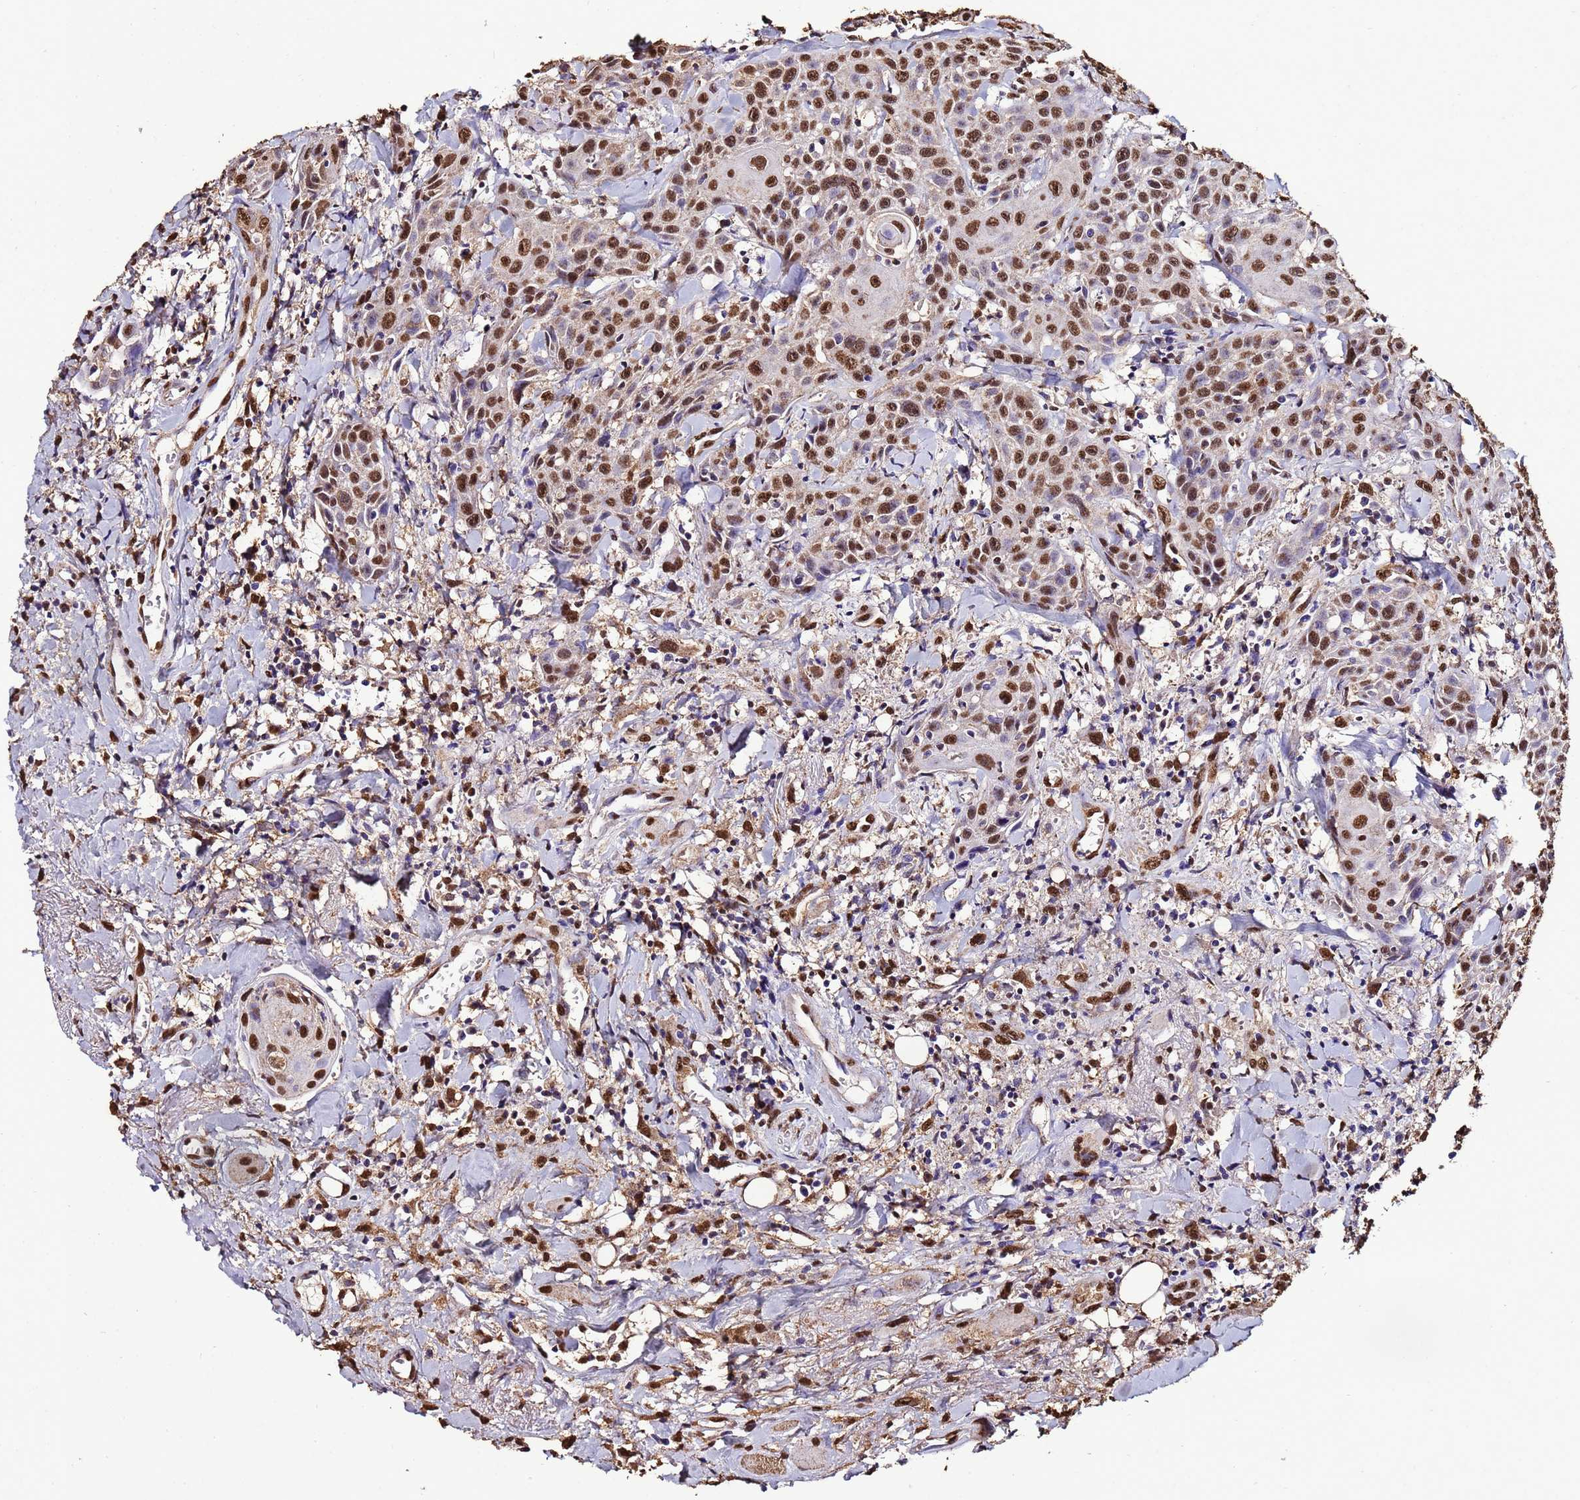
{"staining": {"intensity": "strong", "quantity": ">75%", "location": "nuclear"}, "tissue": "head and neck cancer", "cell_type": "Tumor cells", "image_type": "cancer", "snomed": [{"axis": "morphology", "description": "Squamous cell carcinoma, NOS"}, {"axis": "topography", "description": "Oral tissue"}, {"axis": "topography", "description": "Head-Neck"}], "caption": "This micrograph exhibits immunohistochemistry staining of human head and neck squamous cell carcinoma, with high strong nuclear expression in approximately >75% of tumor cells.", "gene": "TRIP6", "patient": {"sex": "female", "age": 82}}